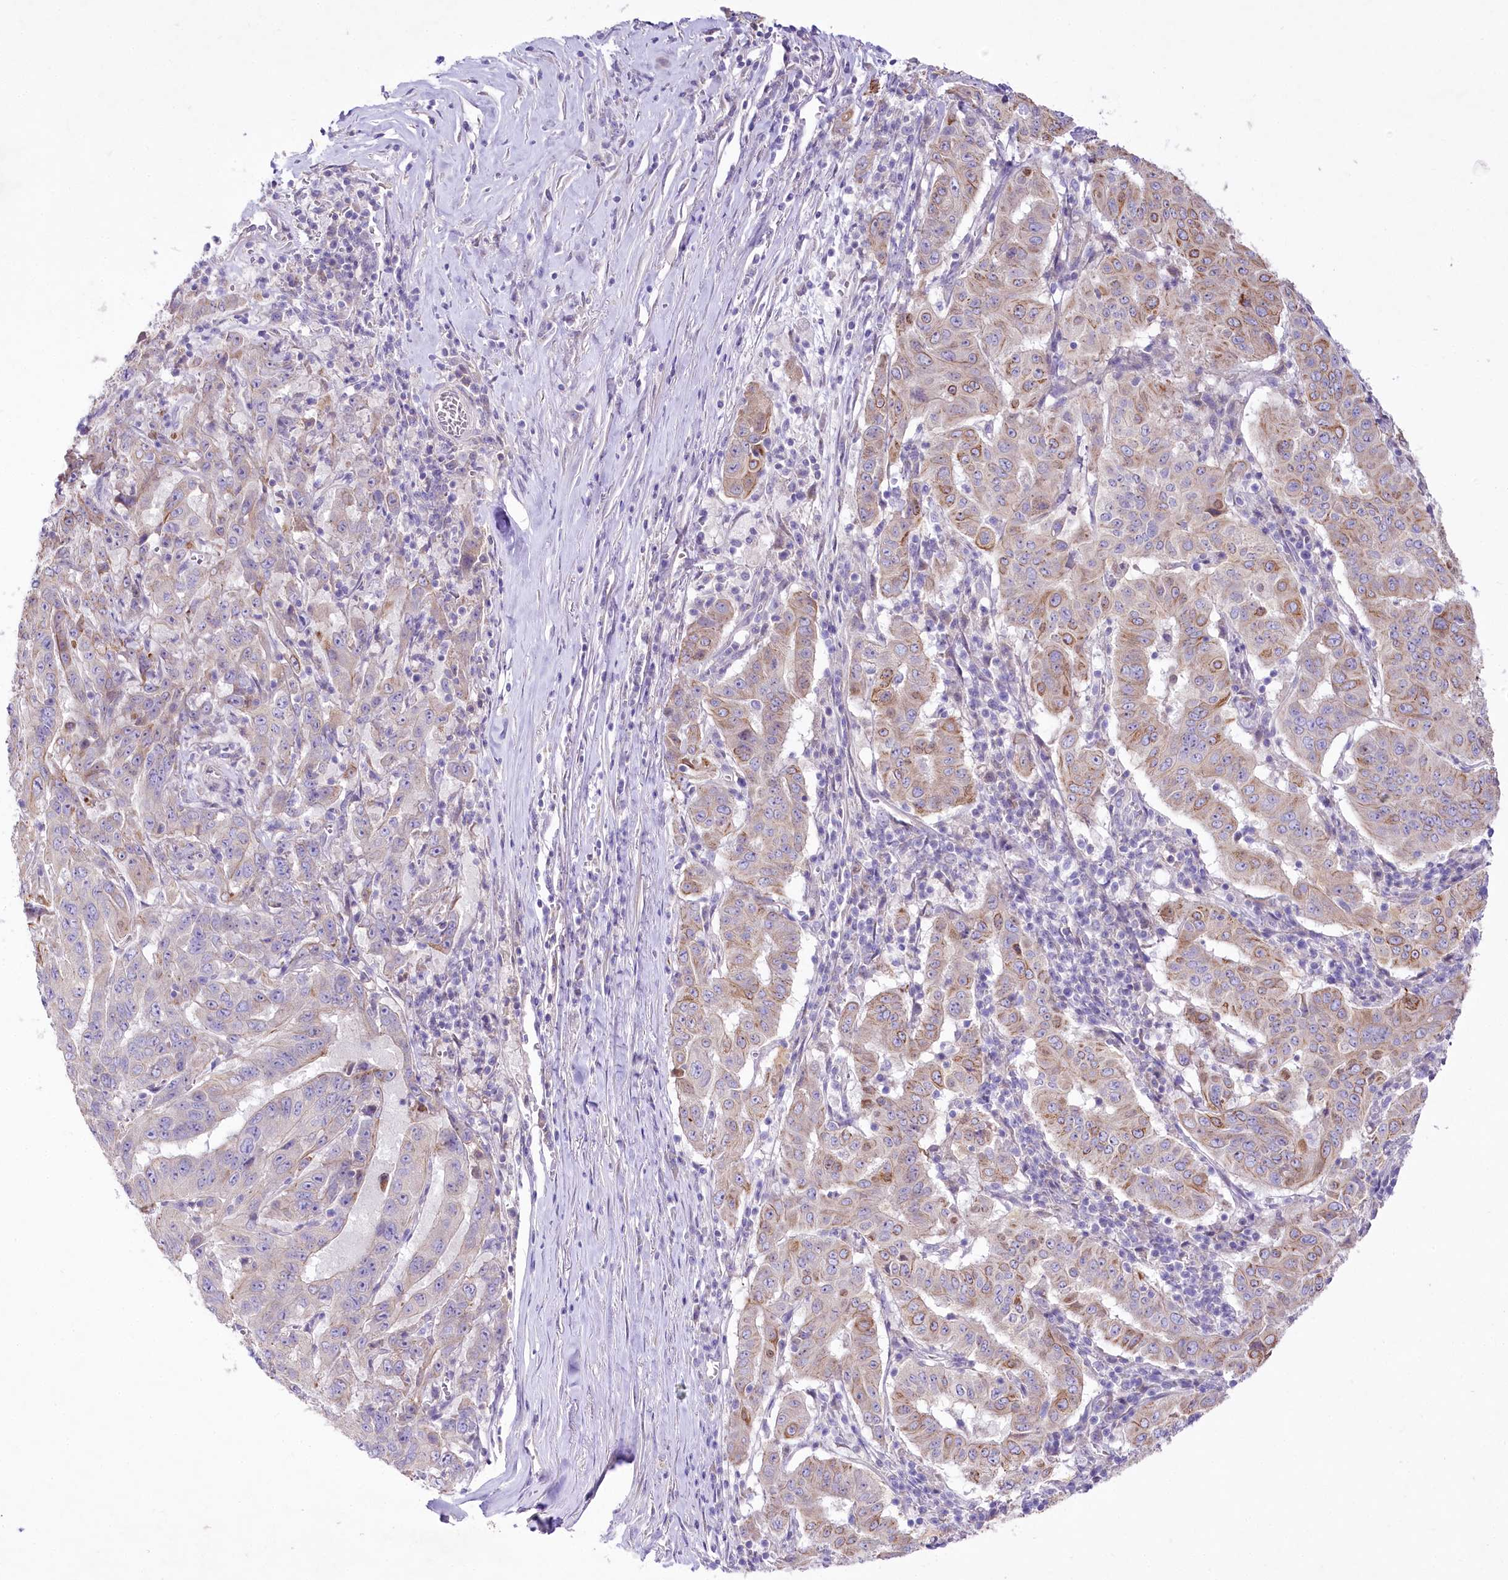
{"staining": {"intensity": "moderate", "quantity": "<25%", "location": "cytoplasmic/membranous"}, "tissue": "pancreatic cancer", "cell_type": "Tumor cells", "image_type": "cancer", "snomed": [{"axis": "morphology", "description": "Adenocarcinoma, NOS"}, {"axis": "topography", "description": "Pancreas"}], "caption": "This photomicrograph displays IHC staining of human adenocarcinoma (pancreatic), with low moderate cytoplasmic/membranous staining in about <25% of tumor cells.", "gene": "LRRC14B", "patient": {"sex": "male", "age": 63}}